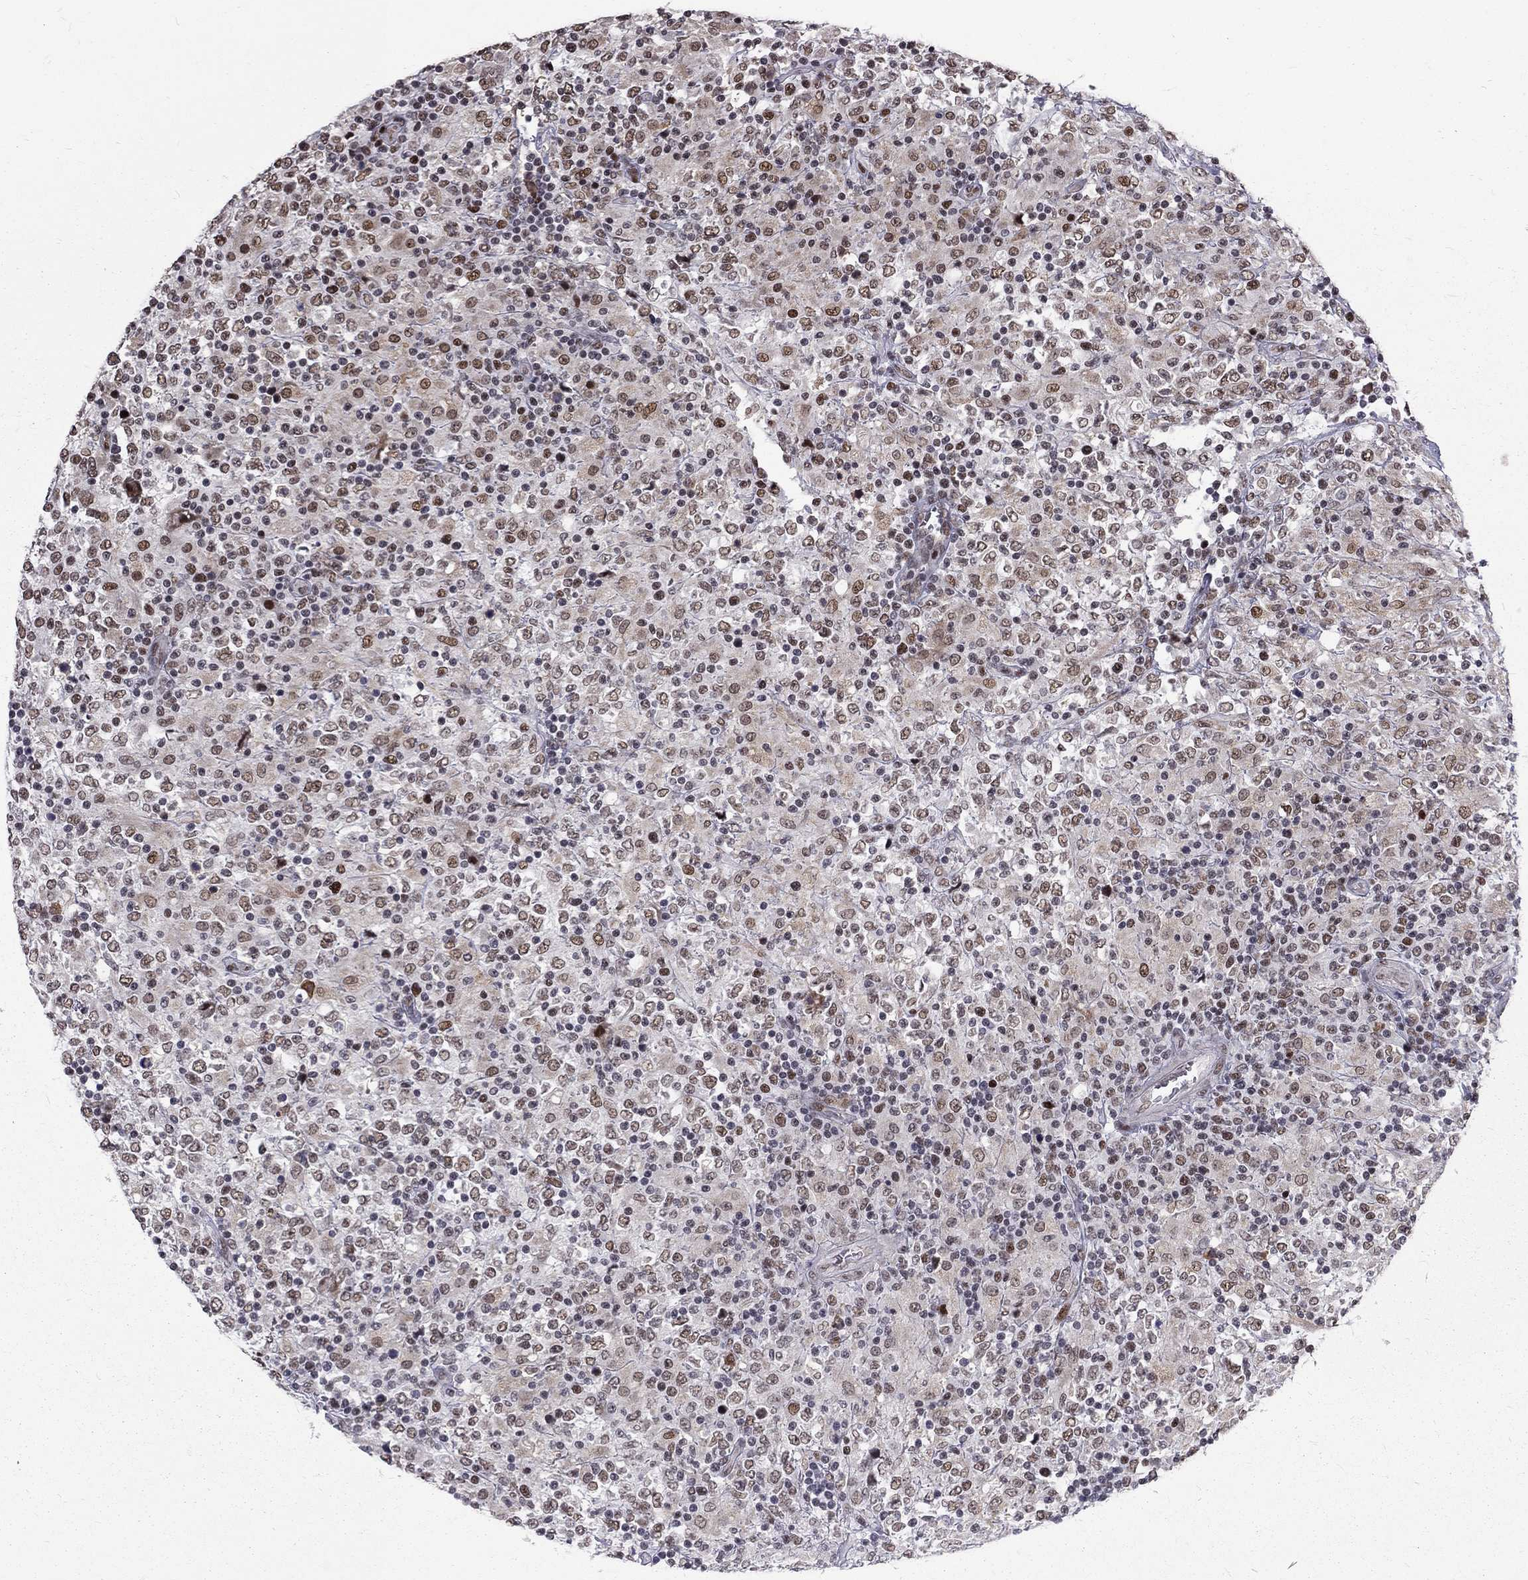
{"staining": {"intensity": "moderate", "quantity": "<25%", "location": "nuclear"}, "tissue": "lymphoma", "cell_type": "Tumor cells", "image_type": "cancer", "snomed": [{"axis": "morphology", "description": "Malignant lymphoma, non-Hodgkin's type, High grade"}, {"axis": "topography", "description": "Lymph node"}], "caption": "The photomicrograph shows immunohistochemical staining of lymphoma. There is moderate nuclear positivity is seen in approximately <25% of tumor cells.", "gene": "TCEAL1", "patient": {"sex": "female", "age": 84}}